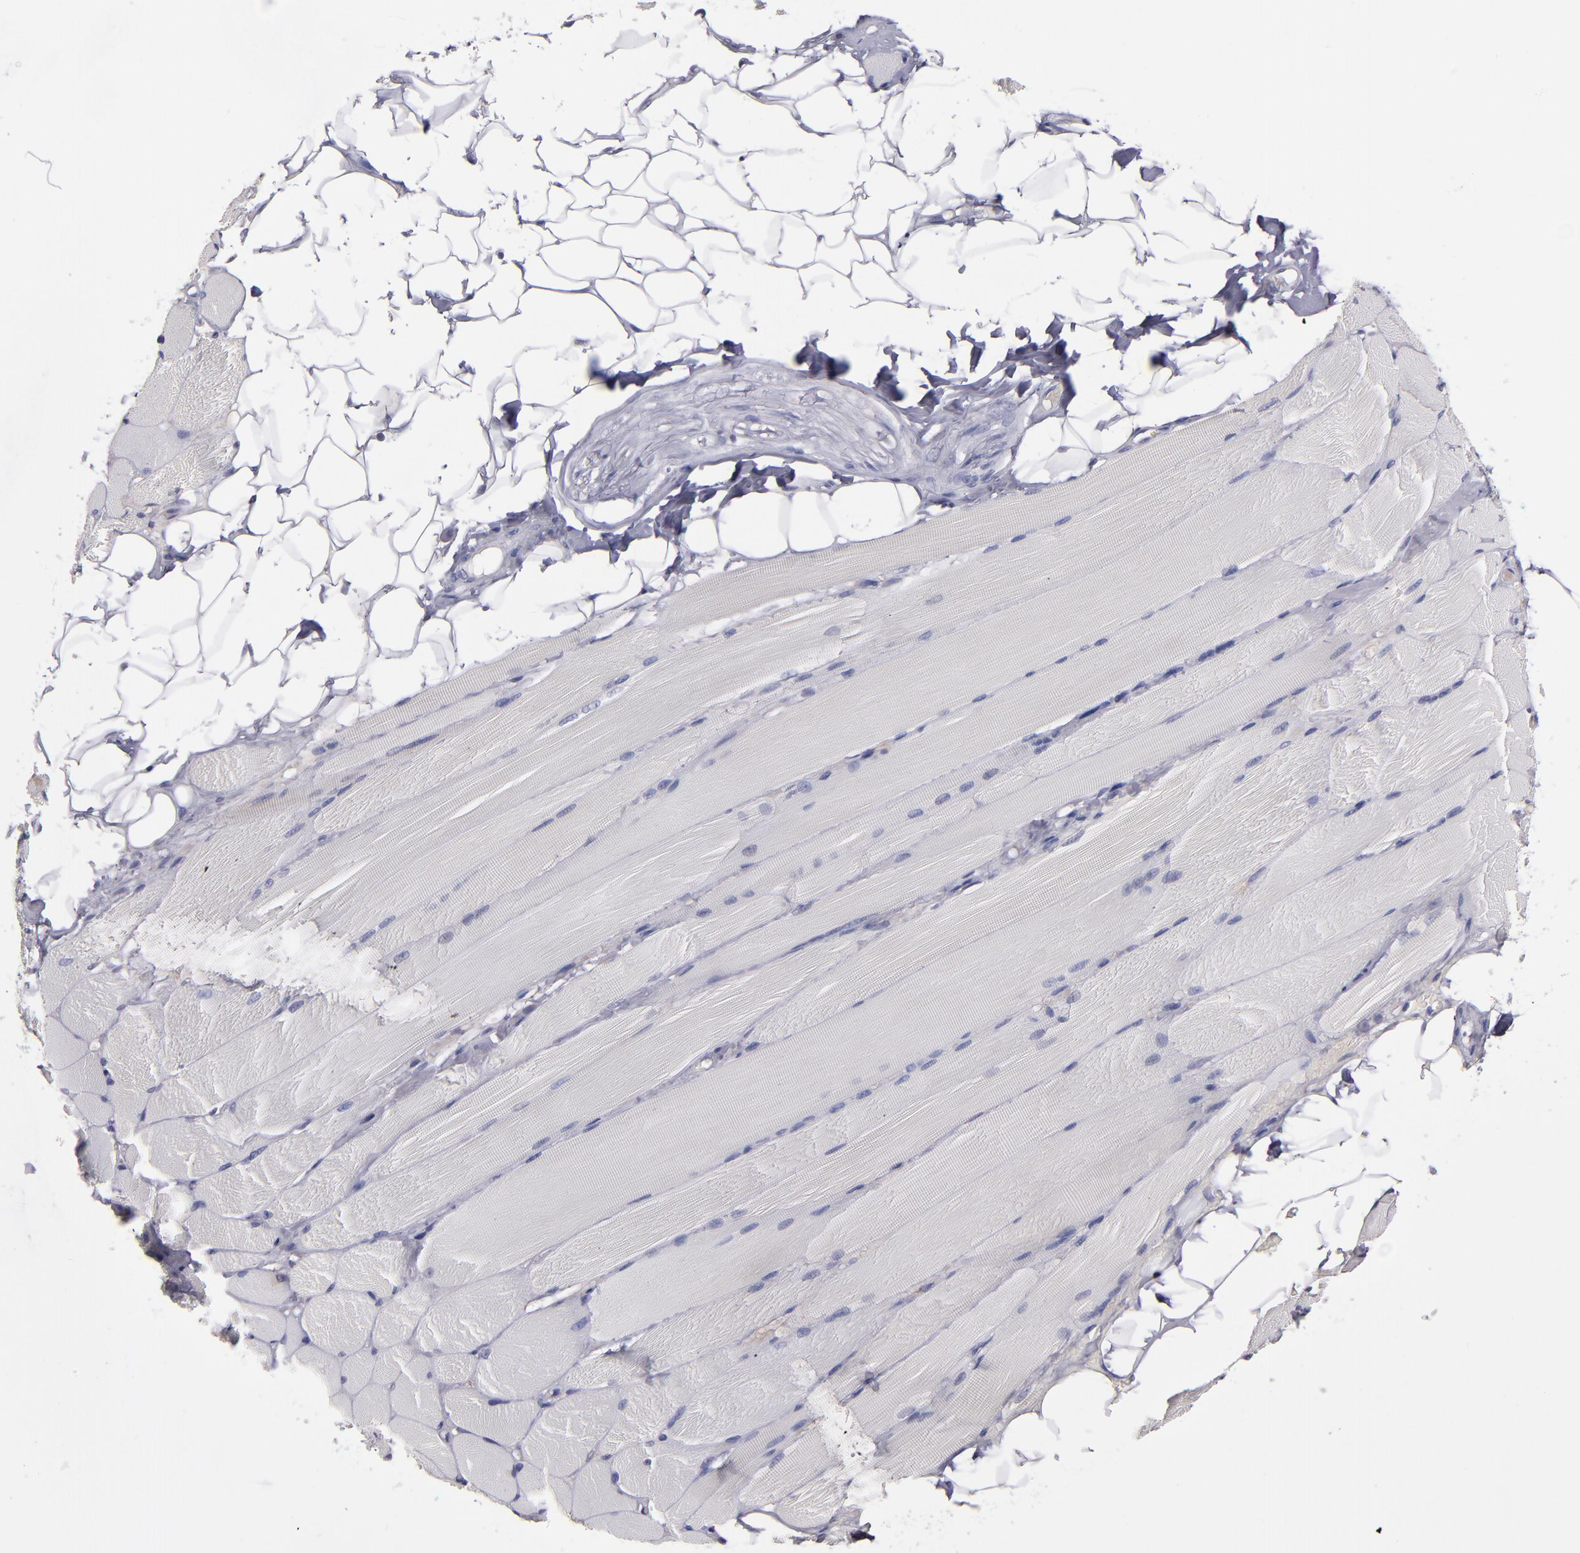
{"staining": {"intensity": "negative", "quantity": "none", "location": "none"}, "tissue": "skeletal muscle", "cell_type": "Myocytes", "image_type": "normal", "snomed": [{"axis": "morphology", "description": "Normal tissue, NOS"}, {"axis": "topography", "description": "Skeletal muscle"}, {"axis": "topography", "description": "Peripheral nerve tissue"}], "caption": "A high-resolution micrograph shows immunohistochemistry staining of normal skeletal muscle, which displays no significant staining in myocytes.", "gene": "CDH3", "patient": {"sex": "female", "age": 84}}